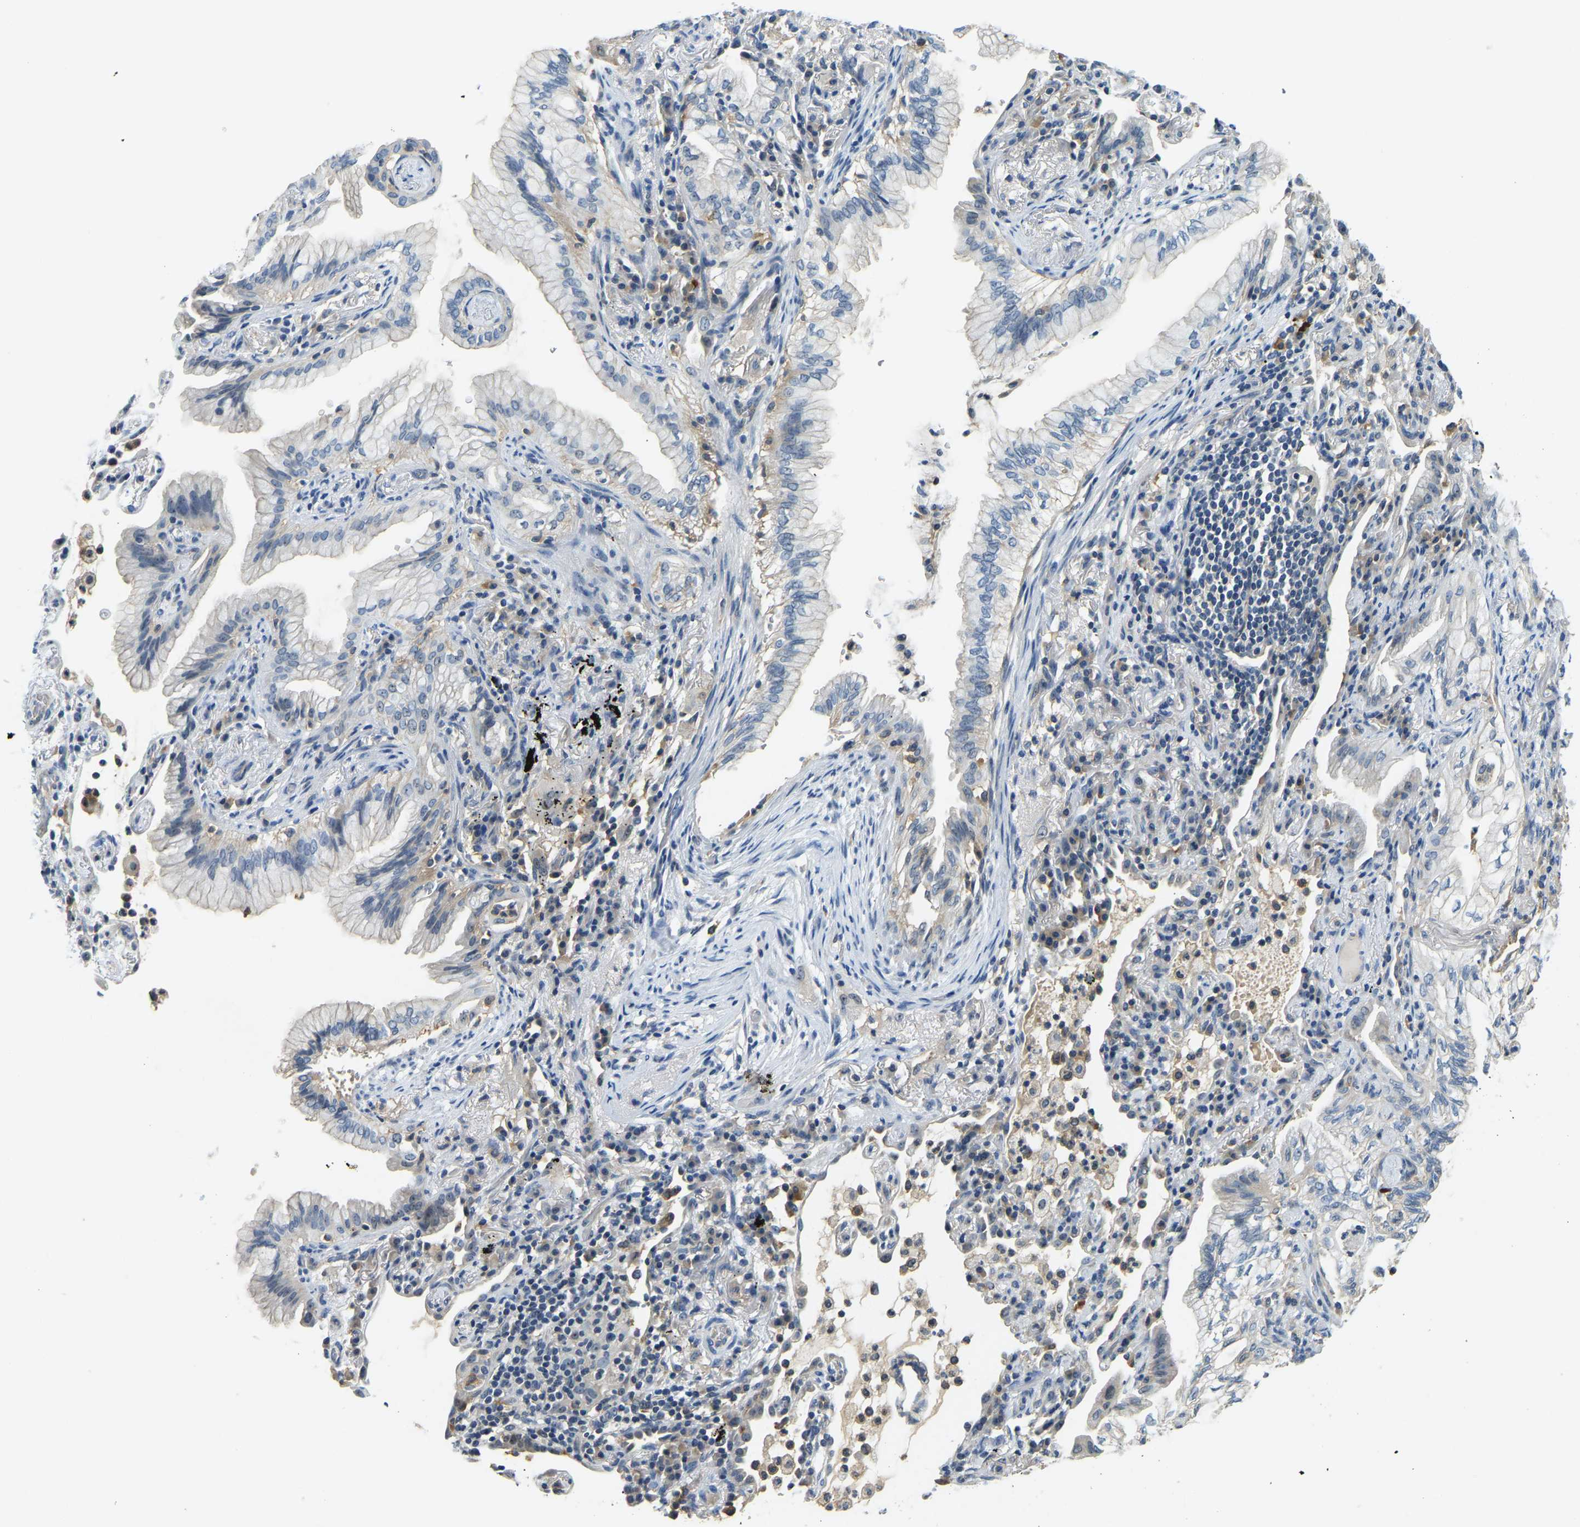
{"staining": {"intensity": "weak", "quantity": "<25%", "location": "cytoplasmic/membranous"}, "tissue": "lung cancer", "cell_type": "Tumor cells", "image_type": "cancer", "snomed": [{"axis": "morphology", "description": "Adenocarcinoma, NOS"}, {"axis": "topography", "description": "Lung"}], "caption": "High magnification brightfield microscopy of adenocarcinoma (lung) stained with DAB (3,3'-diaminobenzidine) (brown) and counterstained with hematoxylin (blue): tumor cells show no significant expression. (Stains: DAB (3,3'-diaminobenzidine) IHC with hematoxylin counter stain, Microscopy: brightfield microscopy at high magnification).", "gene": "RRP1", "patient": {"sex": "female", "age": 70}}